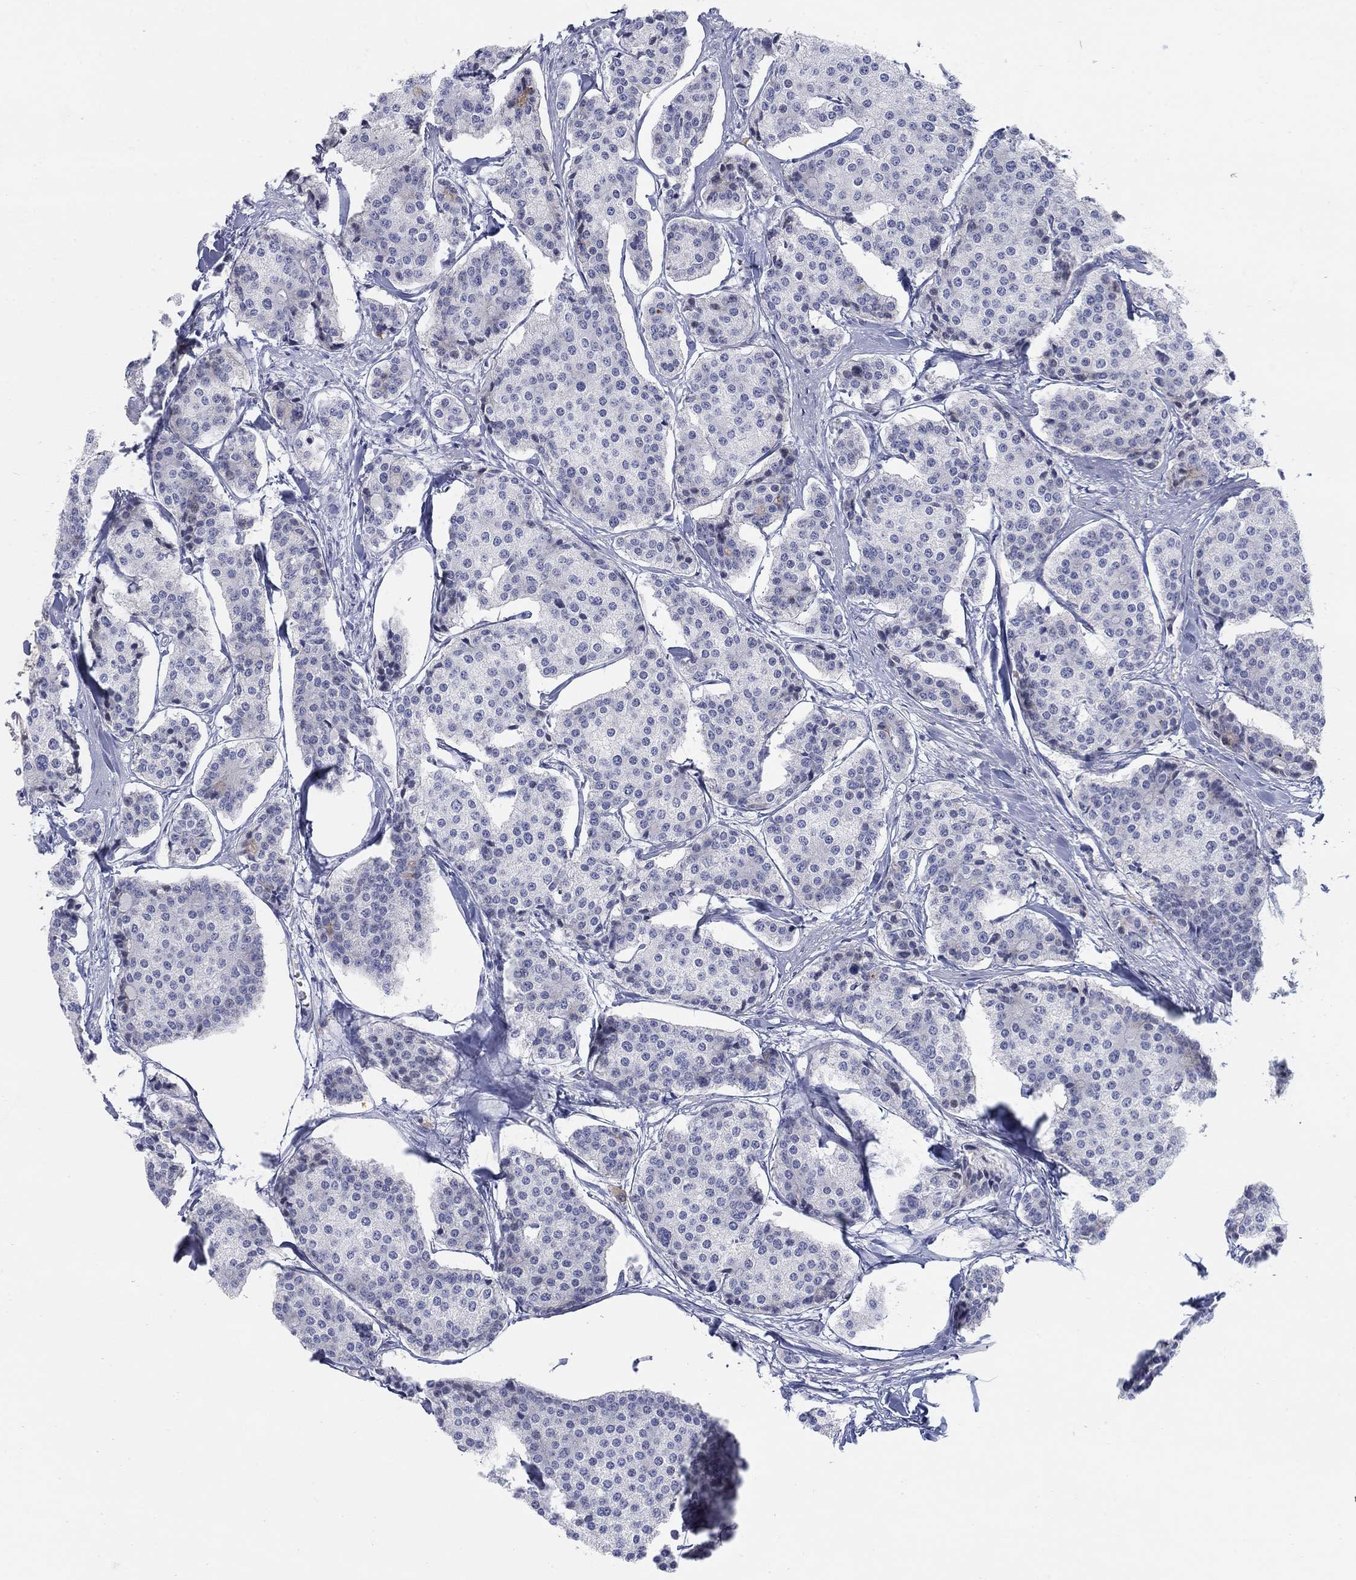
{"staining": {"intensity": "negative", "quantity": "none", "location": "none"}, "tissue": "carcinoid", "cell_type": "Tumor cells", "image_type": "cancer", "snomed": [{"axis": "morphology", "description": "Carcinoid, malignant, NOS"}, {"axis": "topography", "description": "Small intestine"}], "caption": "Tumor cells are negative for brown protein staining in carcinoid.", "gene": "HEATR4", "patient": {"sex": "female", "age": 65}}